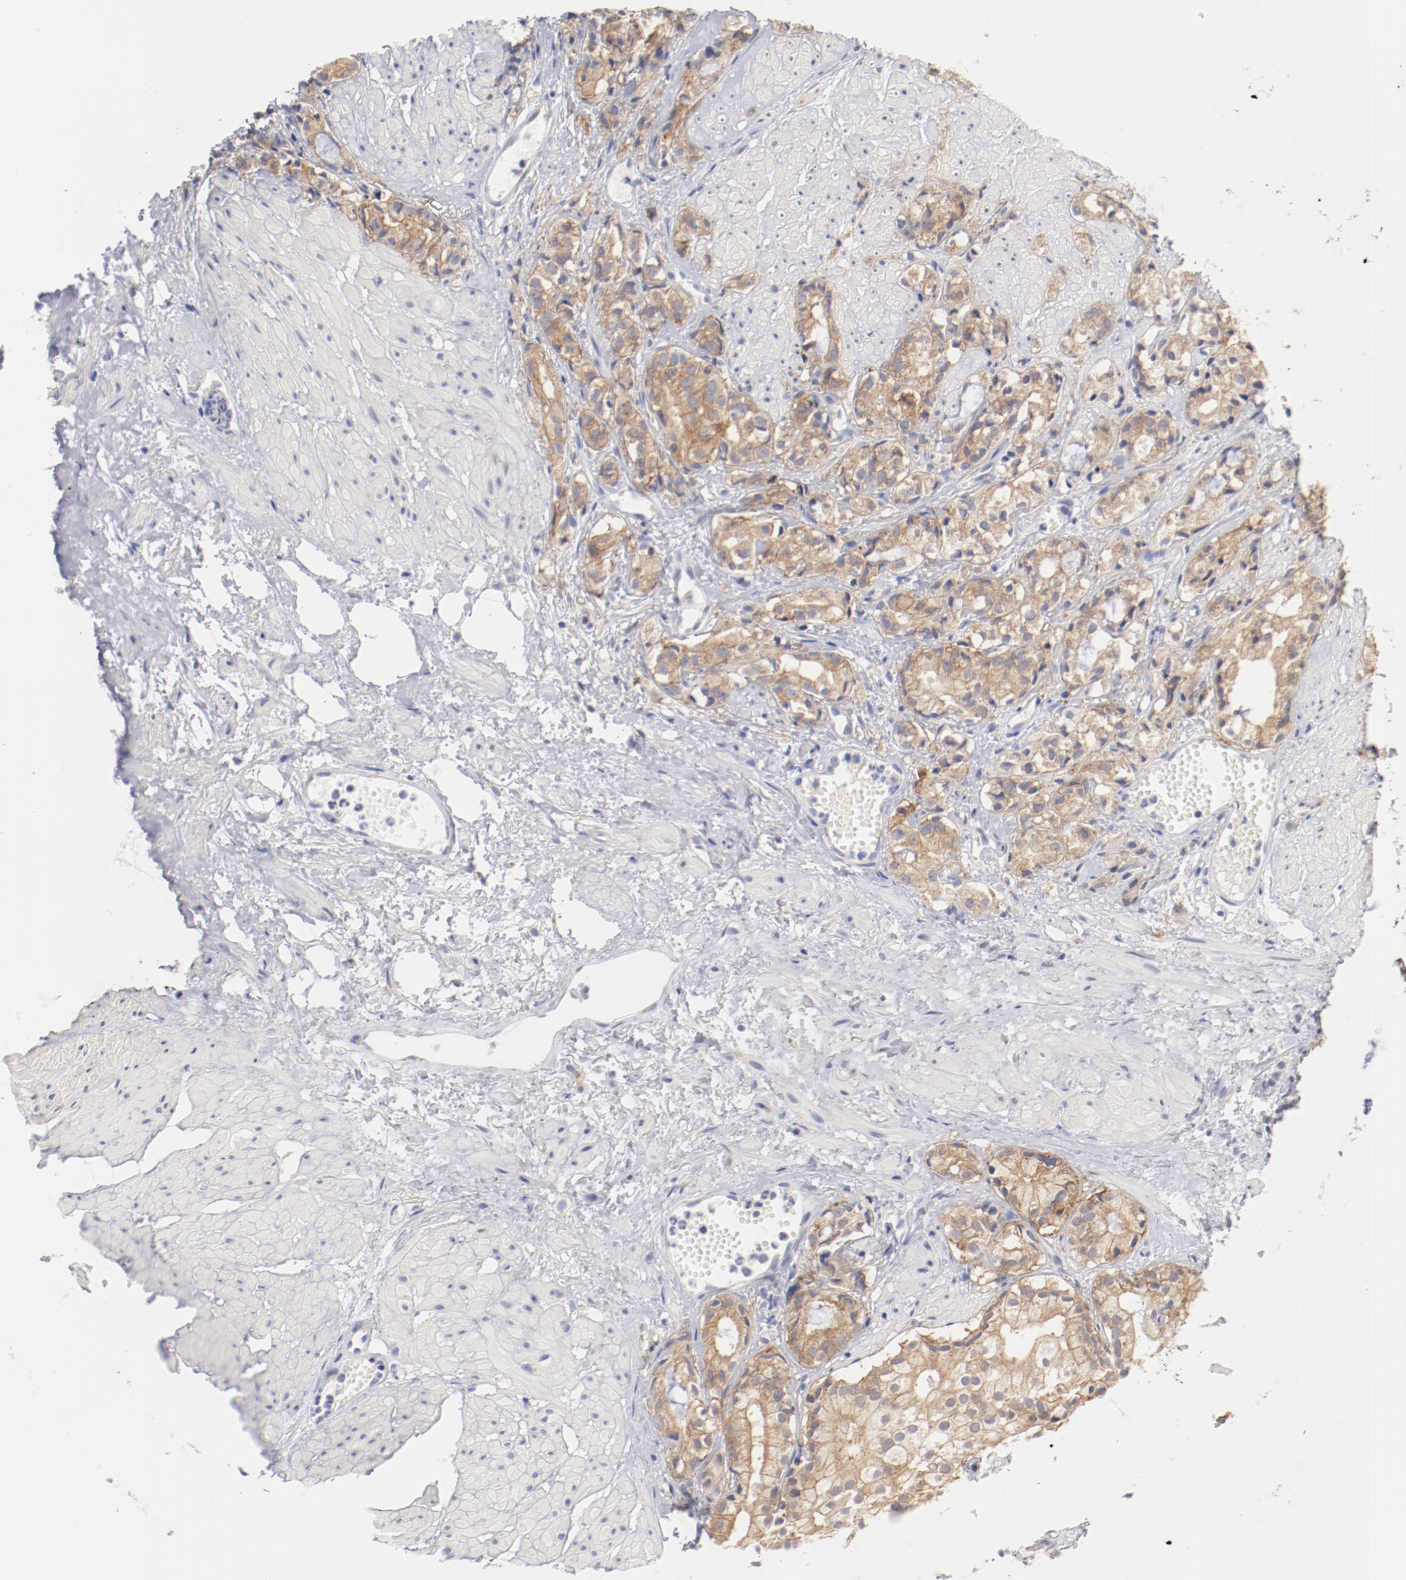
{"staining": {"intensity": "moderate", "quantity": ">75%", "location": "cytoplasmic/membranous"}, "tissue": "prostate cancer", "cell_type": "Tumor cells", "image_type": "cancer", "snomed": [{"axis": "morphology", "description": "Adenocarcinoma, High grade"}, {"axis": "topography", "description": "Prostate"}], "caption": "Adenocarcinoma (high-grade) (prostate) stained with a protein marker shows moderate staining in tumor cells.", "gene": "SETD3", "patient": {"sex": "male", "age": 85}}